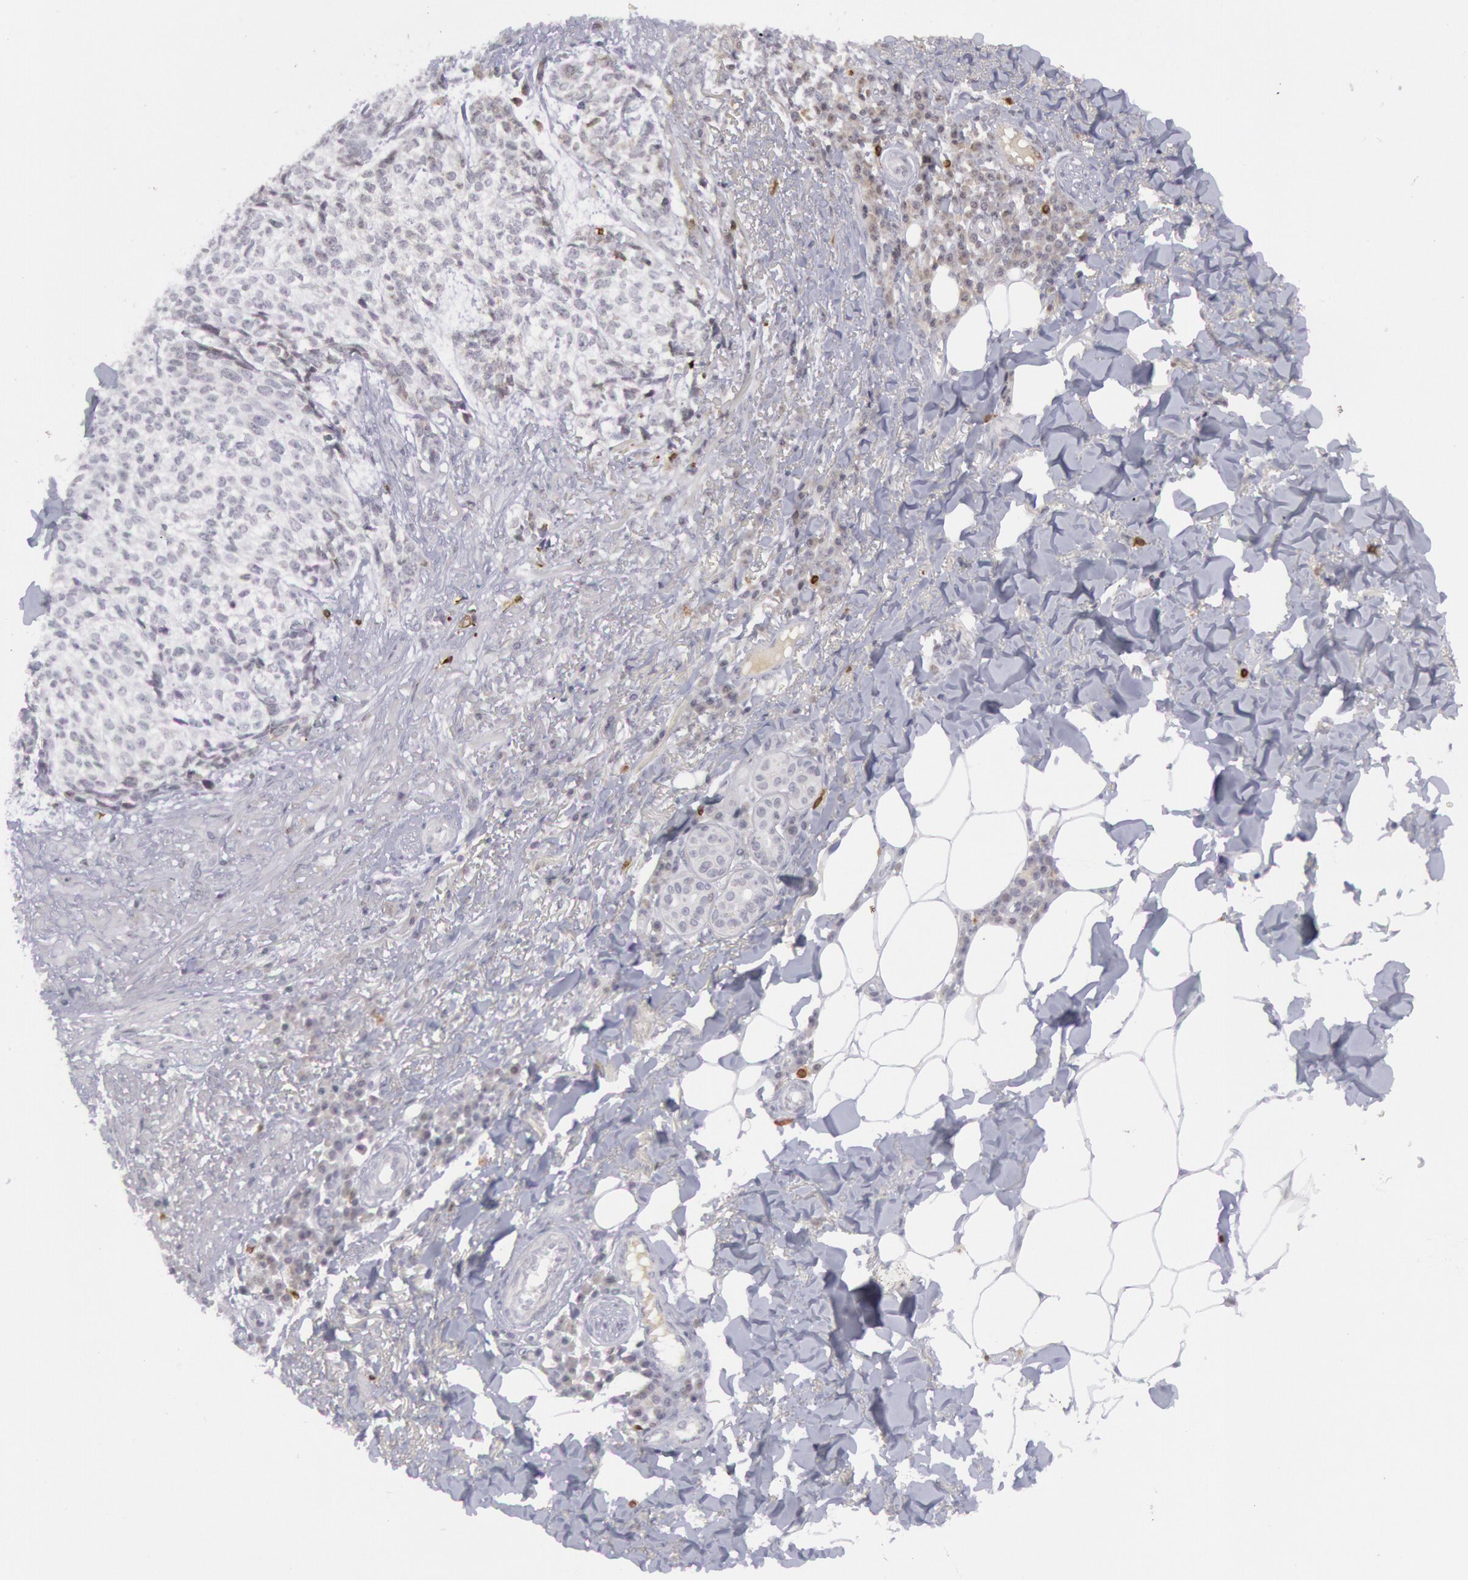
{"staining": {"intensity": "negative", "quantity": "none", "location": "none"}, "tissue": "skin cancer", "cell_type": "Tumor cells", "image_type": "cancer", "snomed": [{"axis": "morphology", "description": "Basal cell carcinoma"}, {"axis": "topography", "description": "Skin"}], "caption": "Immunohistochemistry image of skin basal cell carcinoma stained for a protein (brown), which exhibits no staining in tumor cells.", "gene": "PTGS2", "patient": {"sex": "female", "age": 89}}